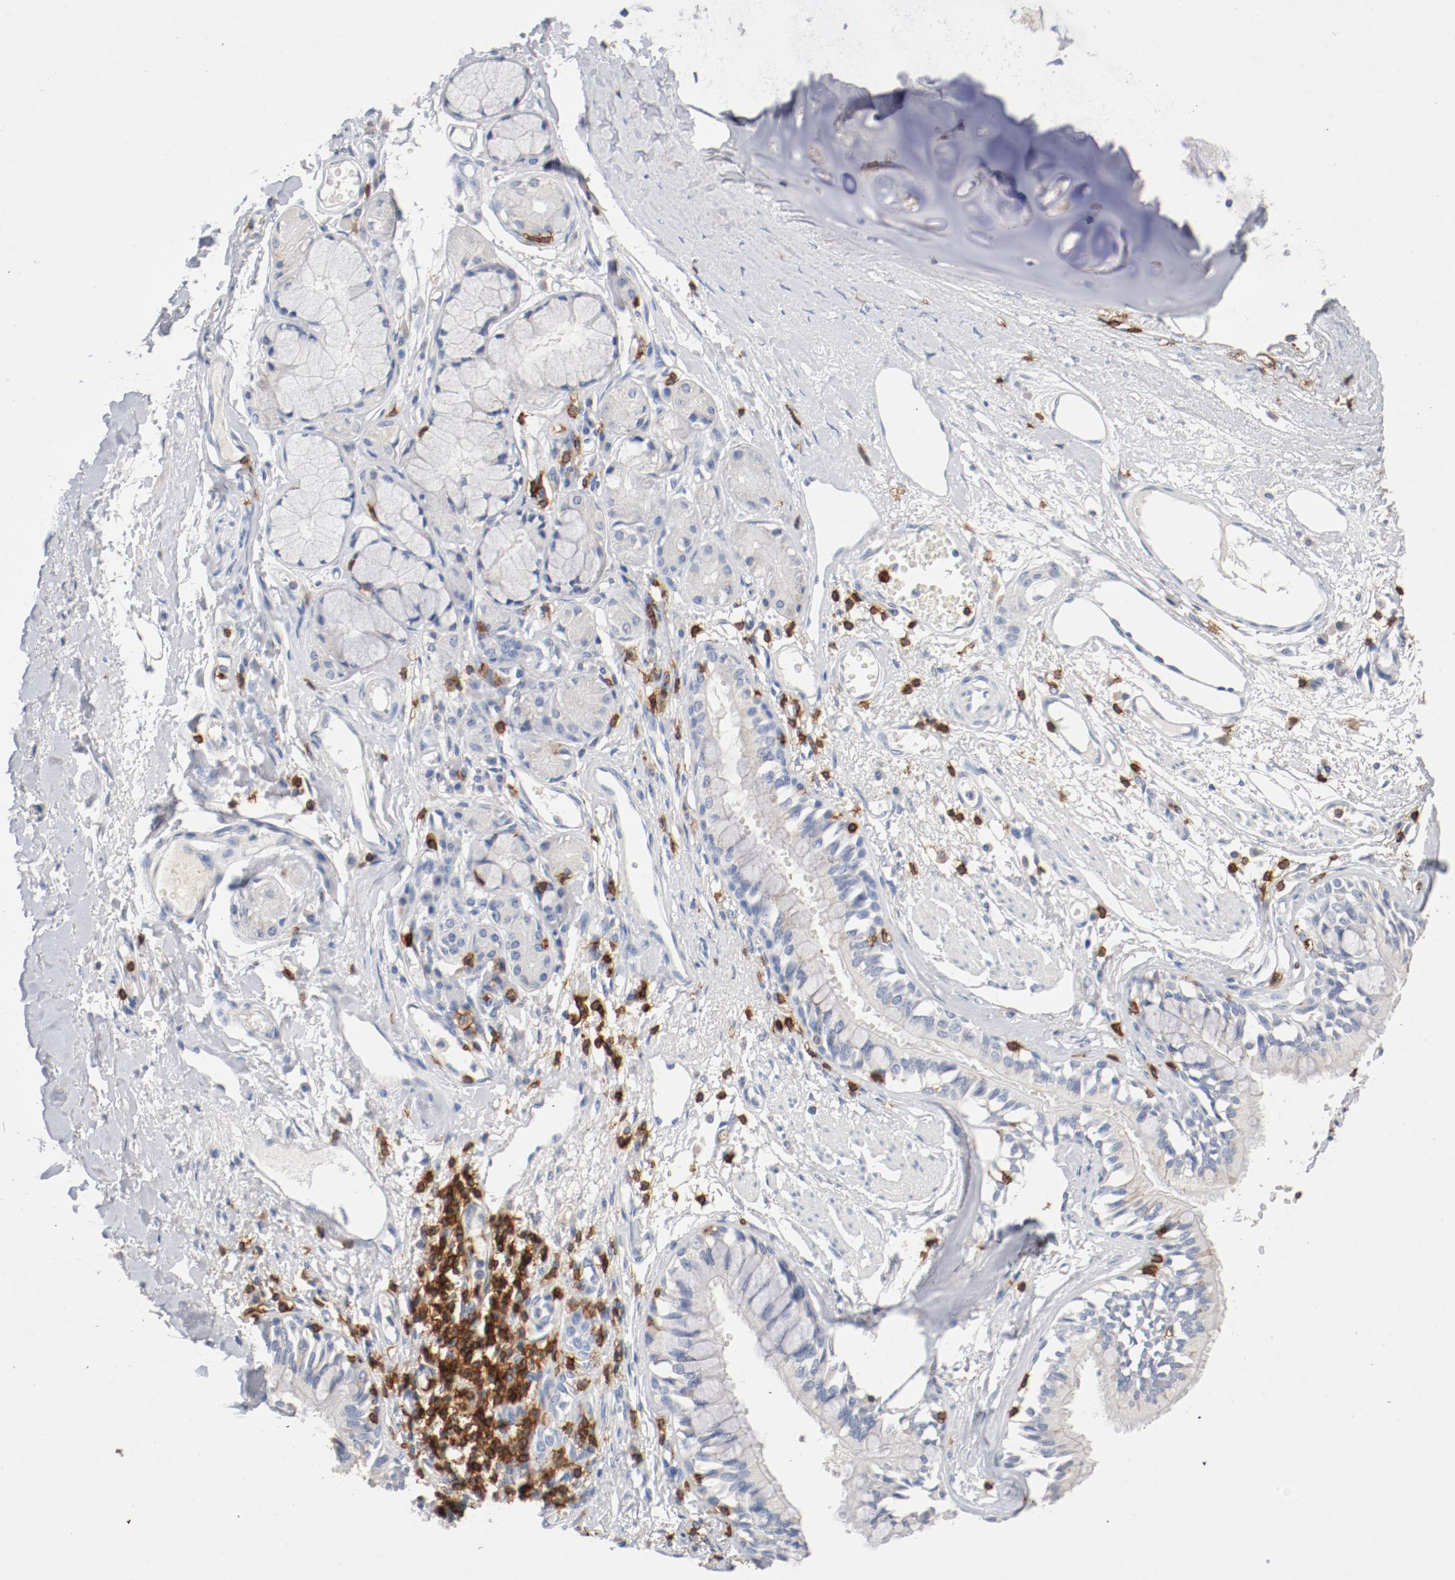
{"staining": {"intensity": "negative", "quantity": "none", "location": "none"}, "tissue": "bronchus", "cell_type": "Respiratory epithelial cells", "image_type": "normal", "snomed": [{"axis": "morphology", "description": "Normal tissue, NOS"}, {"axis": "topography", "description": "Bronchus"}, {"axis": "topography", "description": "Lung"}], "caption": "Protein analysis of normal bronchus shows no significant expression in respiratory epithelial cells.", "gene": "CD247", "patient": {"sex": "female", "age": 56}}